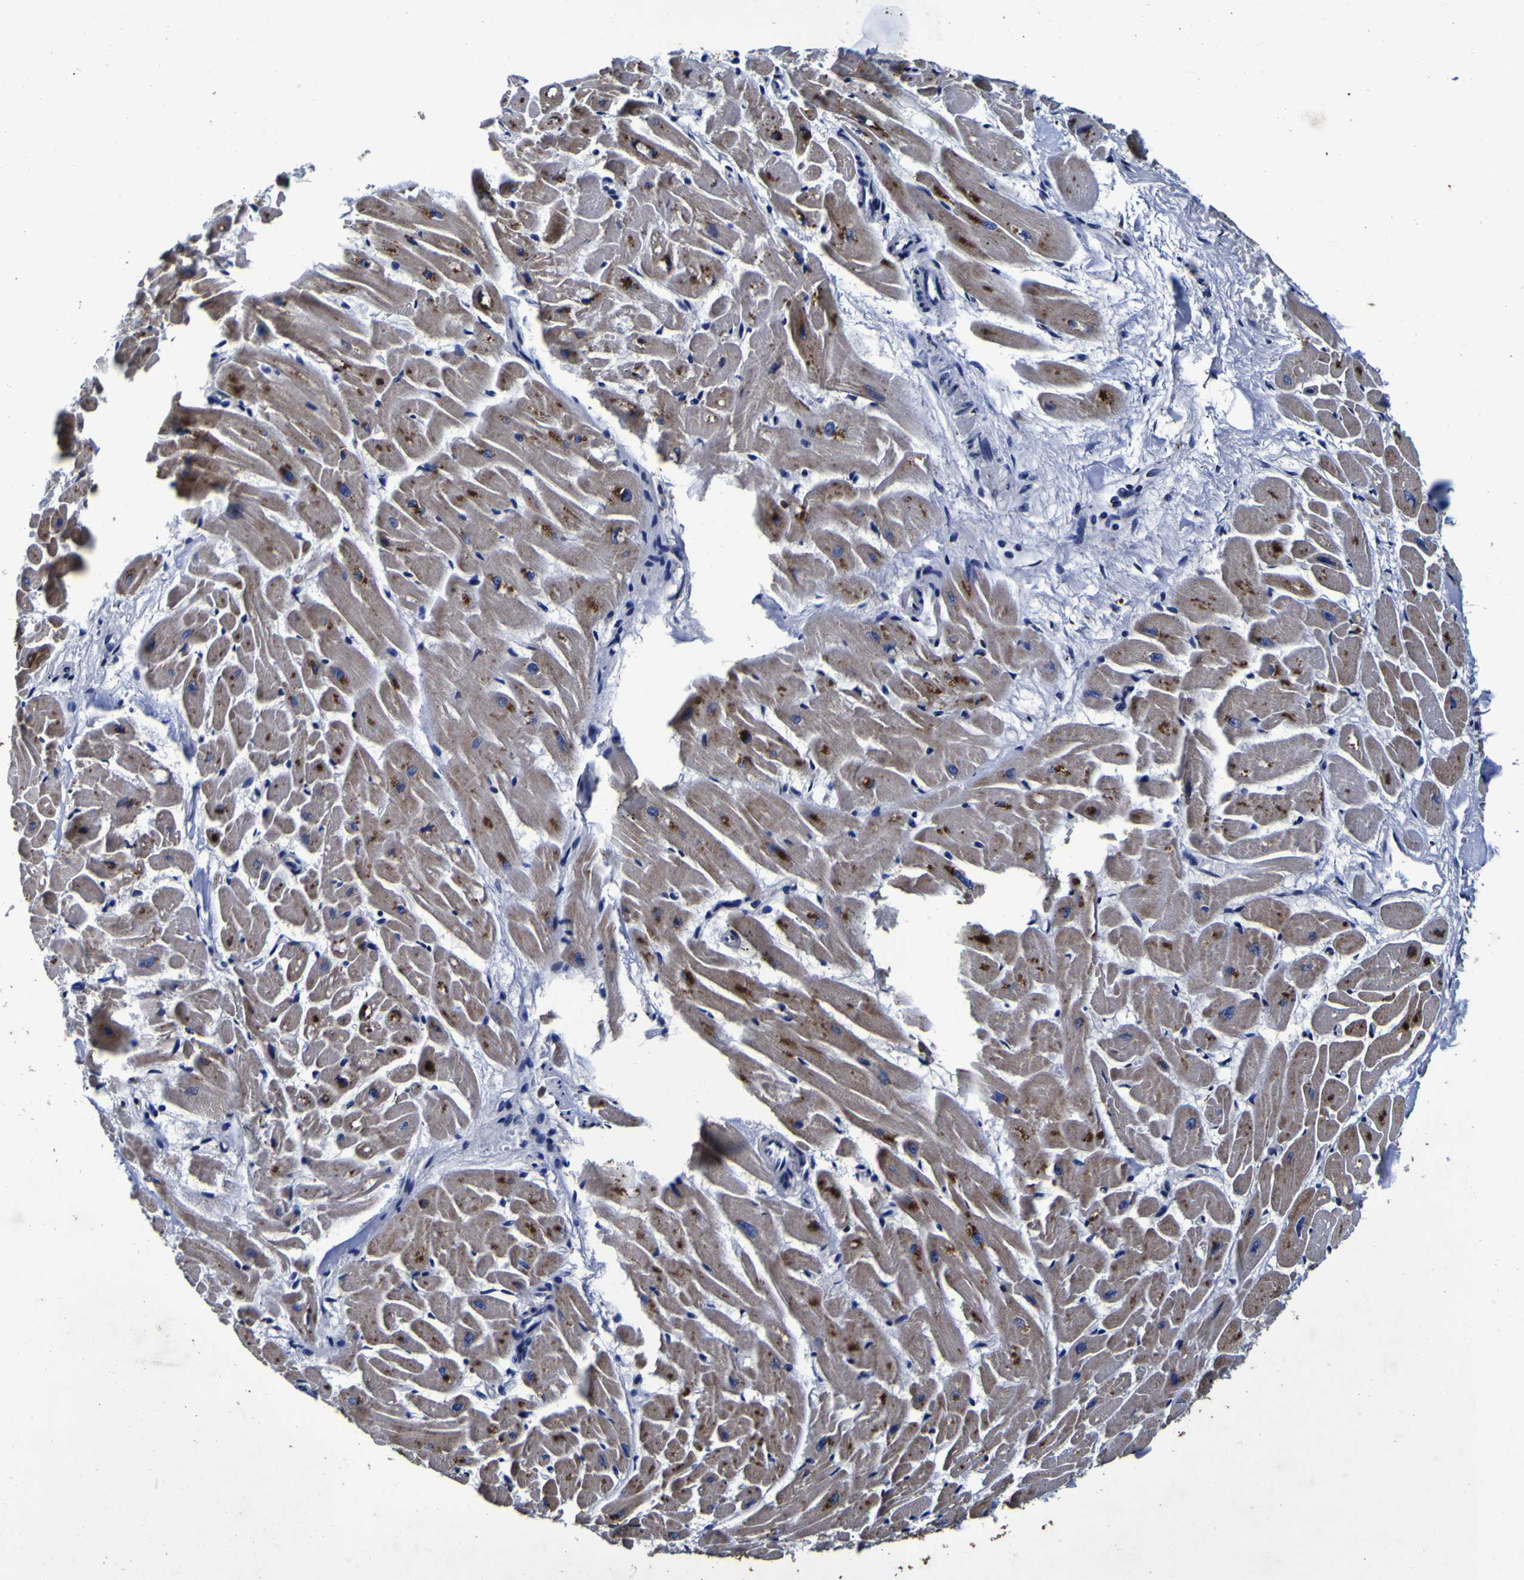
{"staining": {"intensity": "strong", "quantity": "25%-75%", "location": "cytoplasmic/membranous"}, "tissue": "heart muscle", "cell_type": "Cardiomyocytes", "image_type": "normal", "snomed": [{"axis": "morphology", "description": "Normal tissue, NOS"}, {"axis": "topography", "description": "Heart"}], "caption": "IHC staining of benign heart muscle, which displays high levels of strong cytoplasmic/membranous positivity in approximately 25%-75% of cardiomyocytes indicating strong cytoplasmic/membranous protein positivity. The staining was performed using DAB (brown) for protein detection and nuclei were counterstained in hematoxylin (blue).", "gene": "PANK4", "patient": {"sex": "female", "age": 19}}